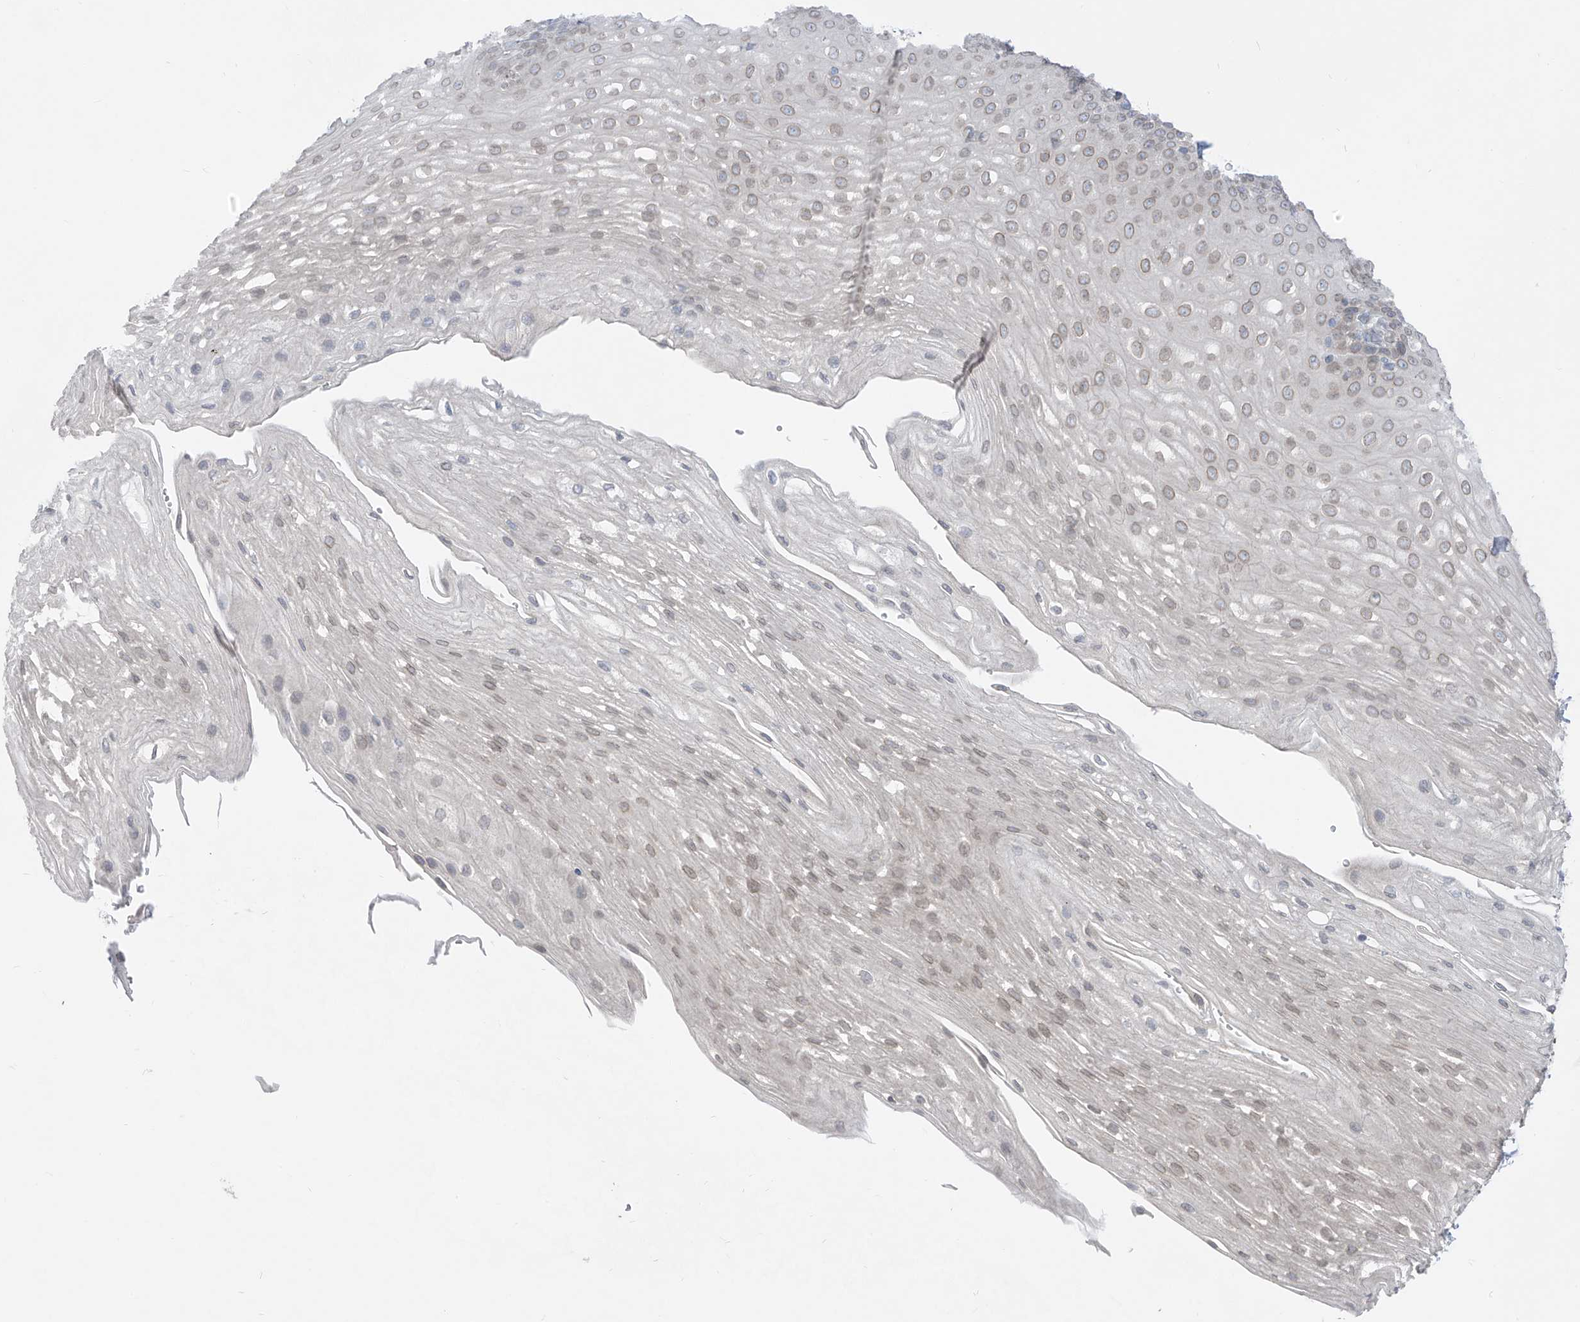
{"staining": {"intensity": "weak", "quantity": "25%-75%", "location": "cytoplasmic/membranous,nuclear"}, "tissue": "esophagus", "cell_type": "Squamous epithelial cells", "image_type": "normal", "snomed": [{"axis": "morphology", "description": "Normal tissue, NOS"}, {"axis": "topography", "description": "Esophagus"}], "caption": "Esophagus stained for a protein exhibits weak cytoplasmic/membranous,nuclear positivity in squamous epithelial cells. (DAB = brown stain, brightfield microscopy at high magnification).", "gene": "KRTAP25", "patient": {"sex": "female", "age": 66}}